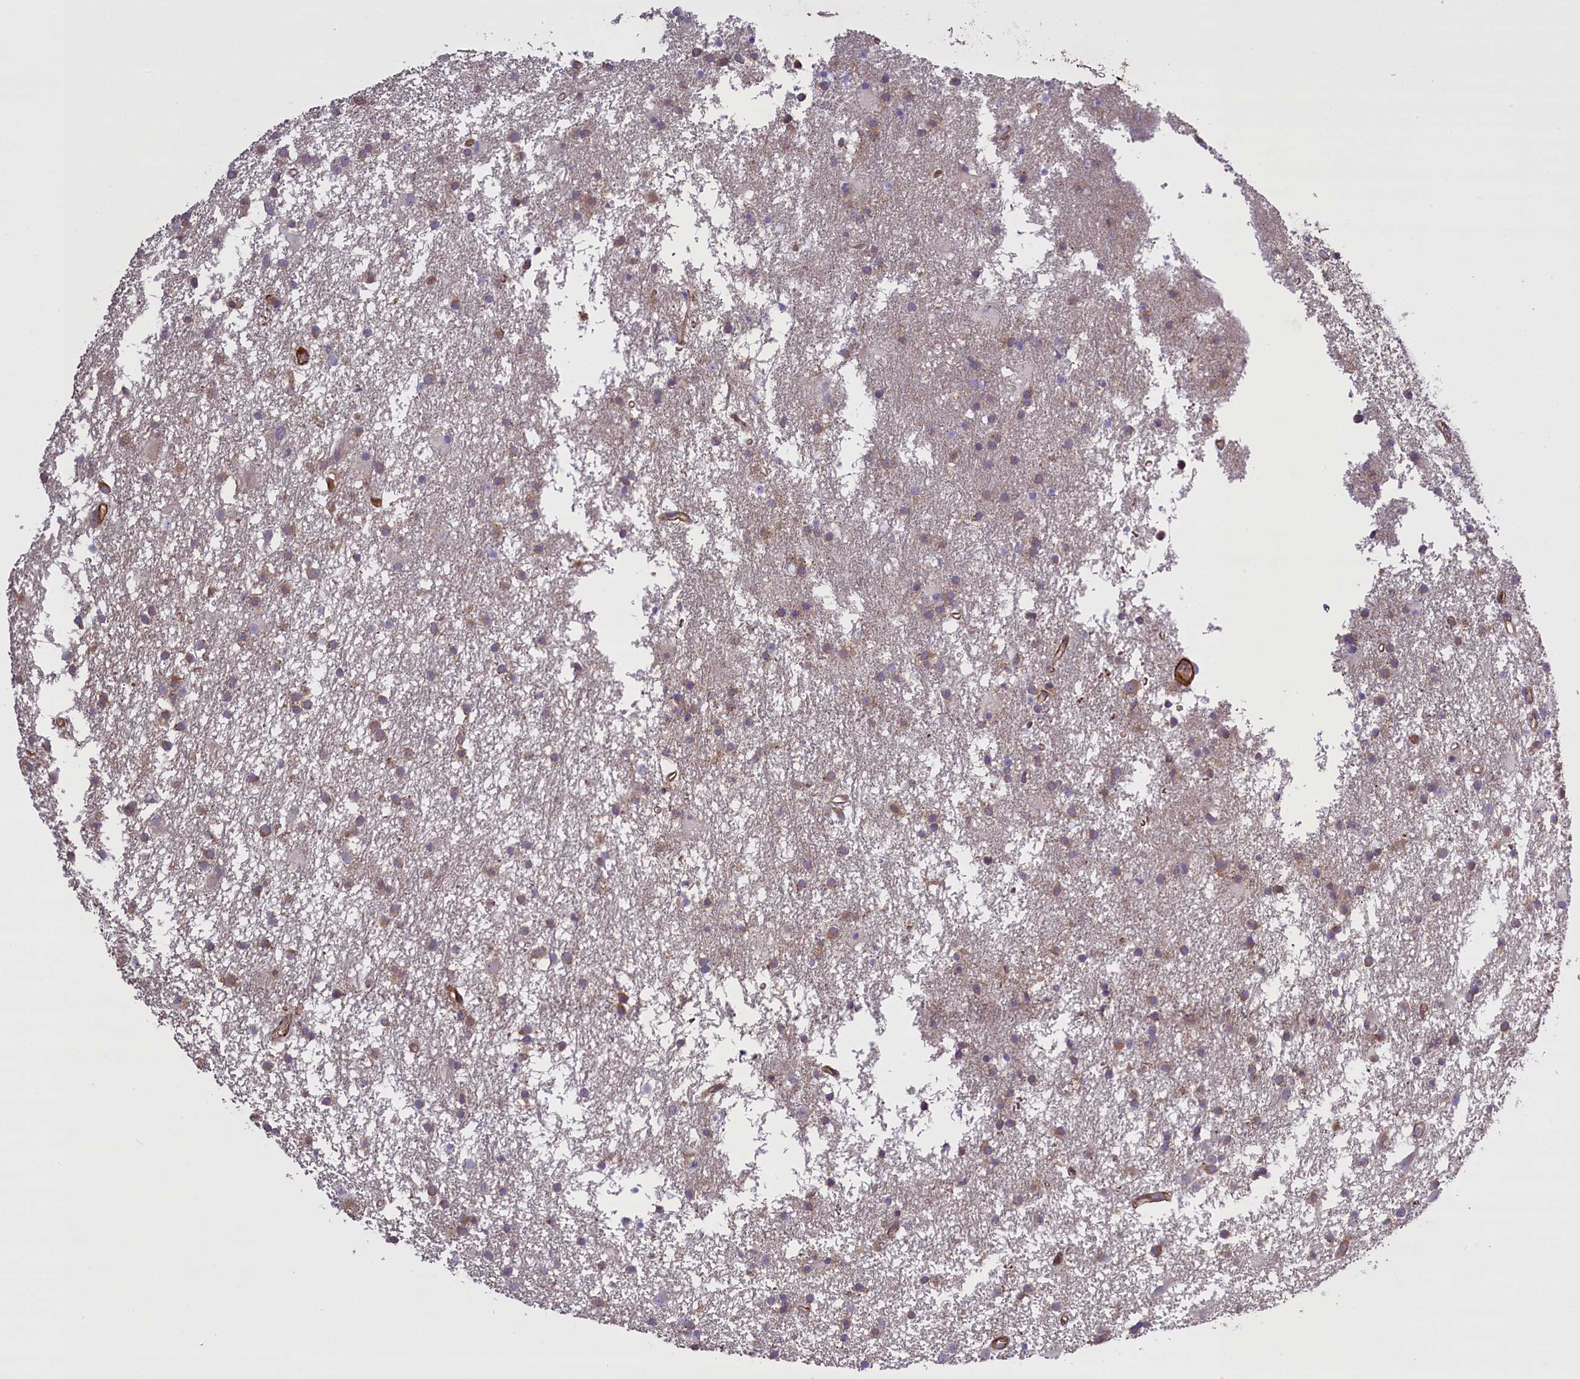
{"staining": {"intensity": "weak", "quantity": "25%-75%", "location": "cytoplasmic/membranous"}, "tissue": "glioma", "cell_type": "Tumor cells", "image_type": "cancer", "snomed": [{"axis": "morphology", "description": "Glioma, malignant, High grade"}, {"axis": "topography", "description": "Brain"}], "caption": "The histopathology image exhibits immunohistochemical staining of malignant glioma (high-grade). There is weak cytoplasmic/membranous staining is seen in approximately 25%-75% of tumor cells. (DAB (3,3'-diaminobenzidine) = brown stain, brightfield microscopy at high magnification).", "gene": "FUZ", "patient": {"sex": "male", "age": 77}}